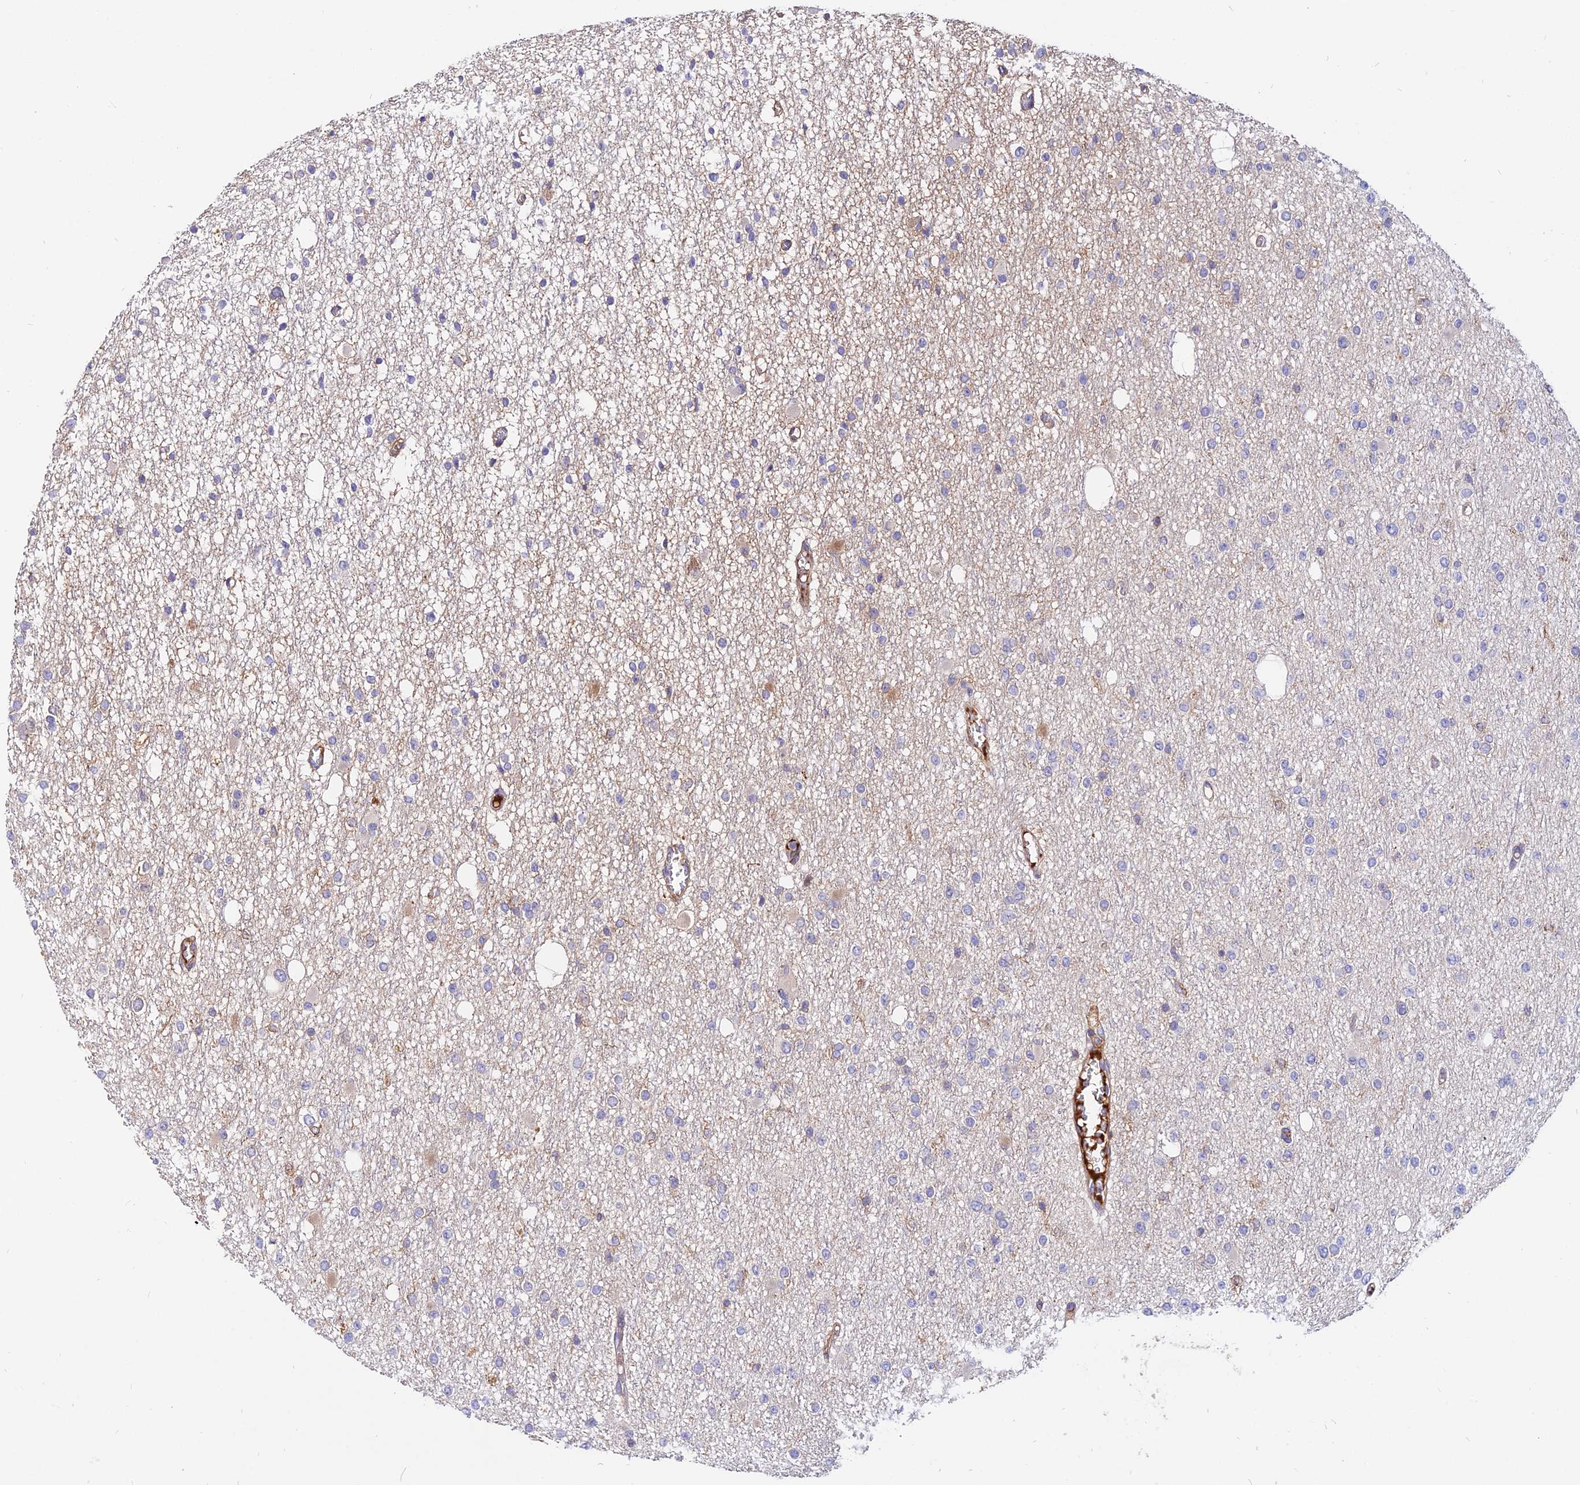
{"staining": {"intensity": "negative", "quantity": "none", "location": "none"}, "tissue": "glioma", "cell_type": "Tumor cells", "image_type": "cancer", "snomed": [{"axis": "morphology", "description": "Glioma, malignant, Low grade"}, {"axis": "topography", "description": "Brain"}], "caption": "Human glioma stained for a protein using immunohistochemistry exhibits no expression in tumor cells.", "gene": "PYM1", "patient": {"sex": "female", "age": 22}}